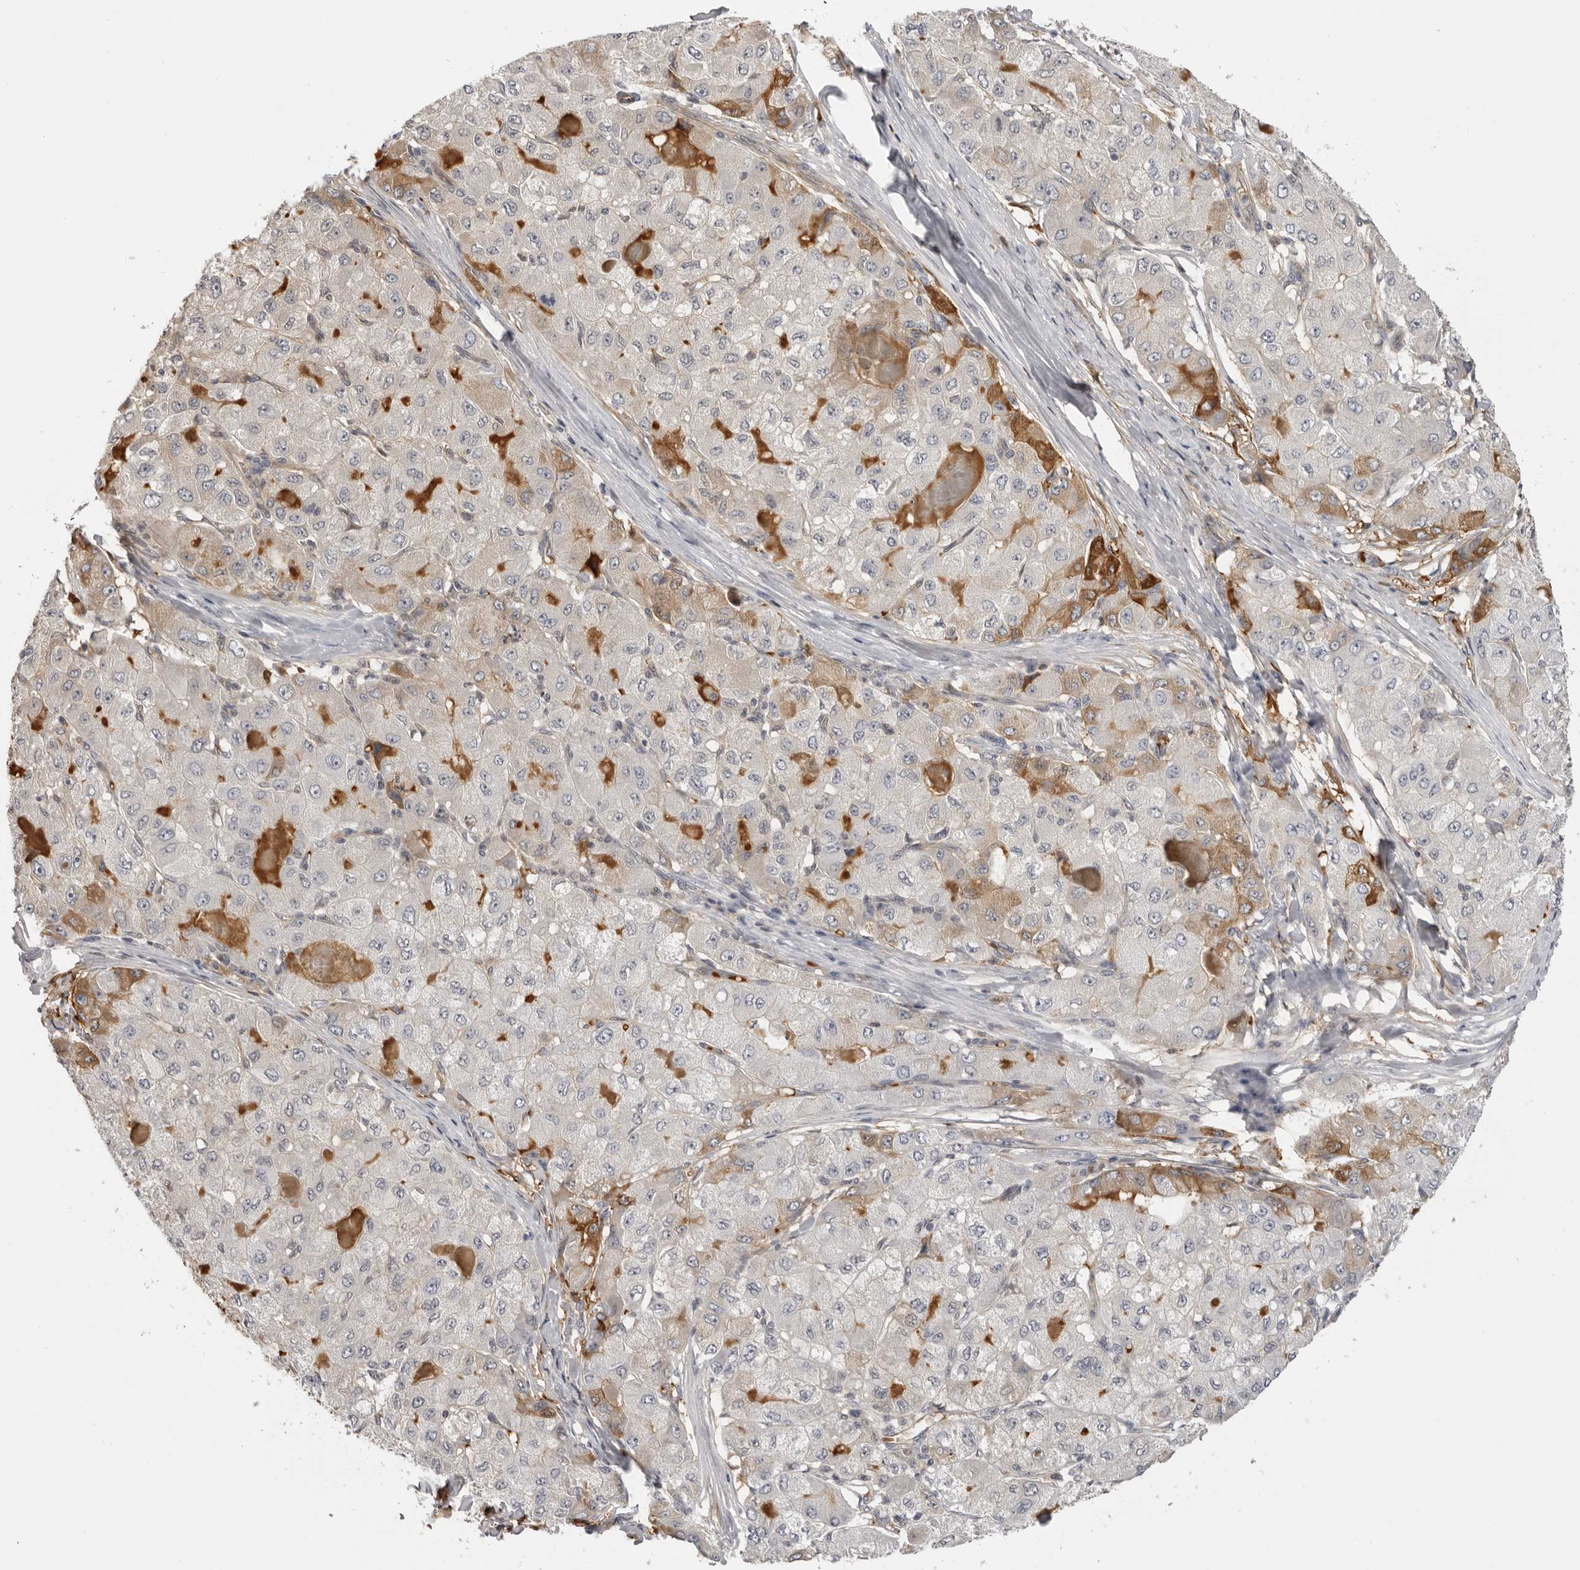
{"staining": {"intensity": "moderate", "quantity": "<25%", "location": "cytoplasmic/membranous"}, "tissue": "liver cancer", "cell_type": "Tumor cells", "image_type": "cancer", "snomed": [{"axis": "morphology", "description": "Carcinoma, Hepatocellular, NOS"}, {"axis": "topography", "description": "Liver"}], "caption": "Immunohistochemical staining of human hepatocellular carcinoma (liver) demonstrates low levels of moderate cytoplasmic/membranous protein staining in approximately <25% of tumor cells. Using DAB (brown) and hematoxylin (blue) stains, captured at high magnification using brightfield microscopy.", "gene": "PLEKHF2", "patient": {"sex": "male", "age": 80}}